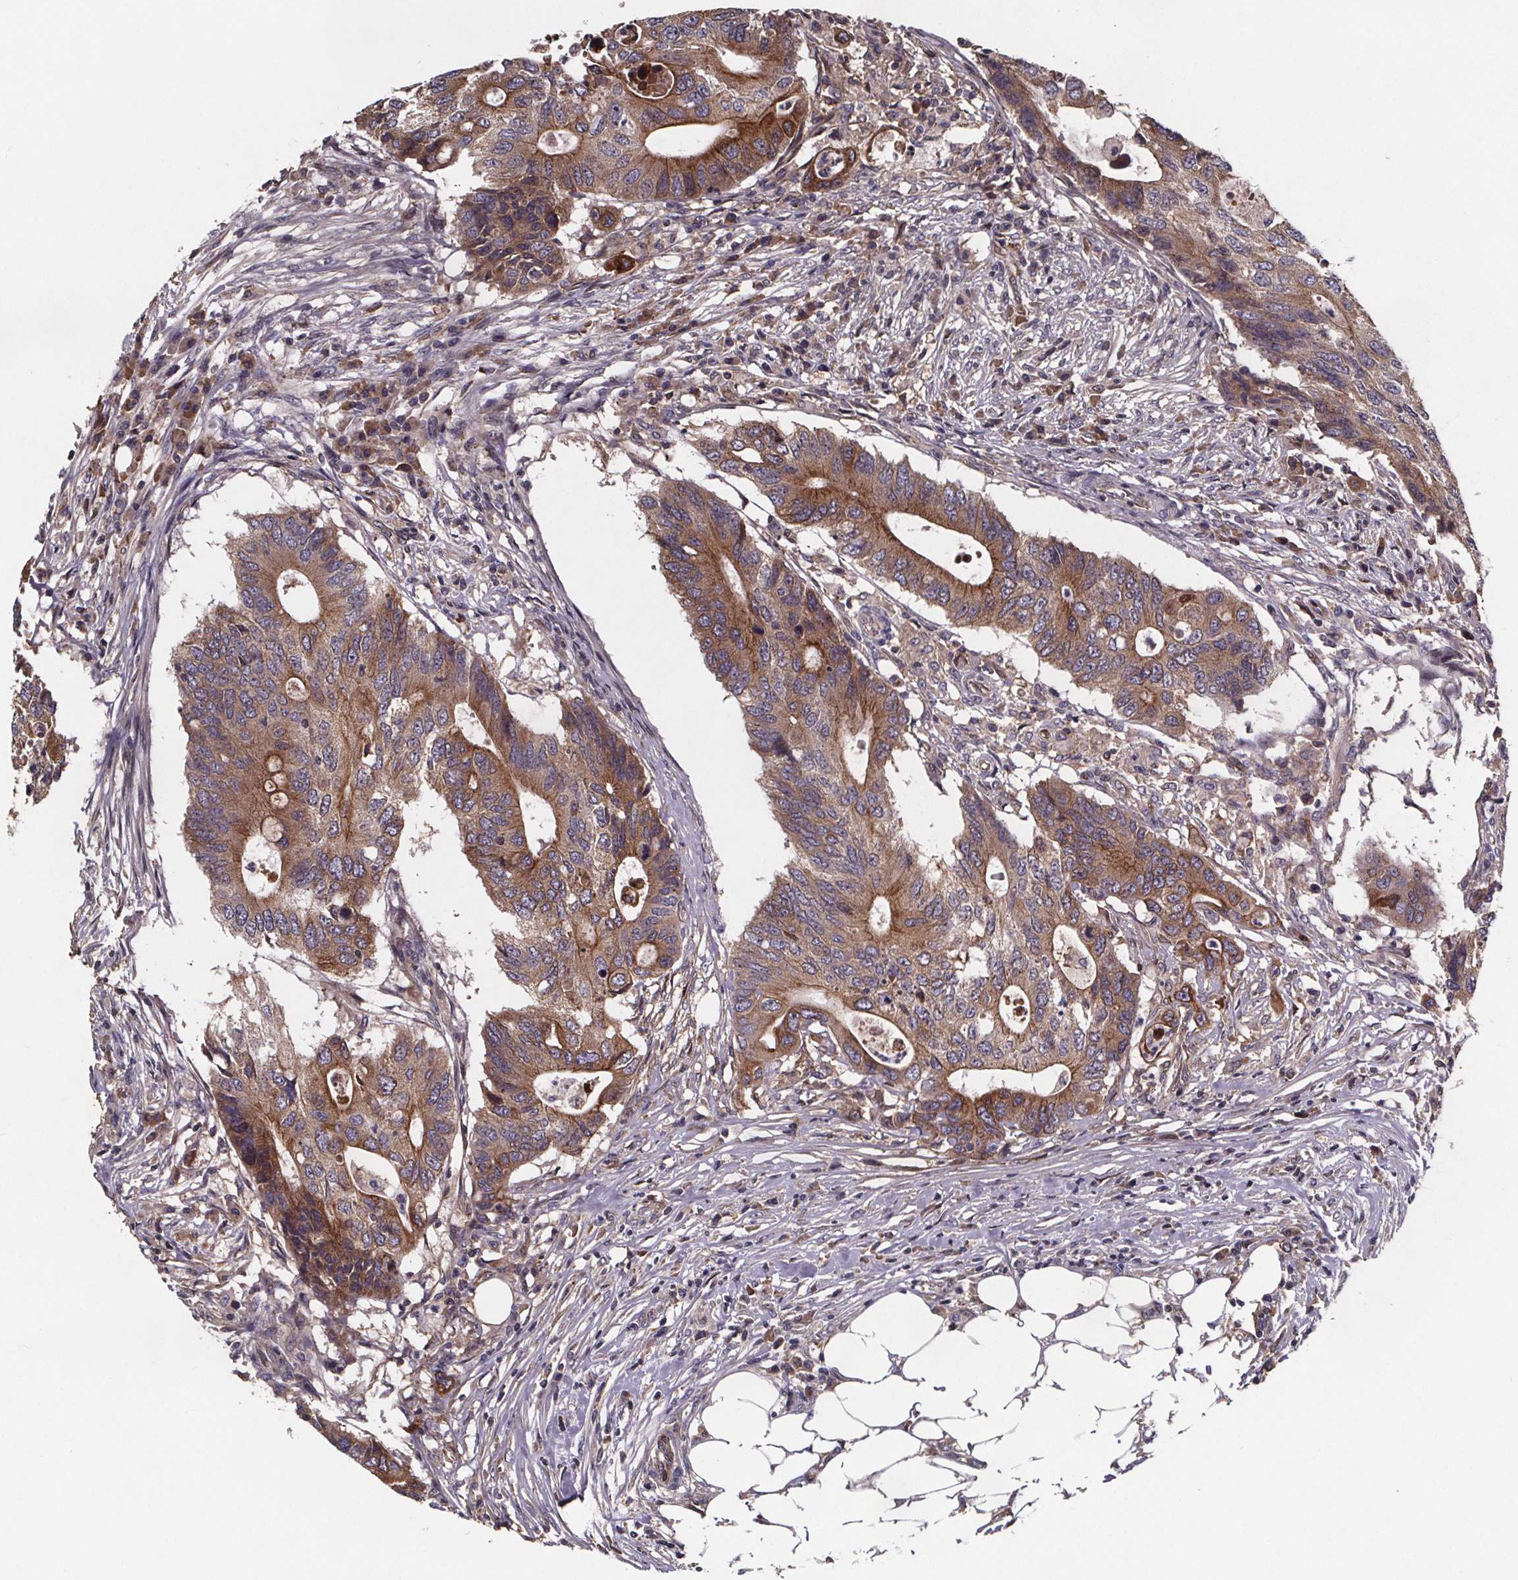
{"staining": {"intensity": "moderate", "quantity": ">75%", "location": "cytoplasmic/membranous"}, "tissue": "colorectal cancer", "cell_type": "Tumor cells", "image_type": "cancer", "snomed": [{"axis": "morphology", "description": "Adenocarcinoma, NOS"}, {"axis": "topography", "description": "Colon"}], "caption": "Immunohistochemistry of colorectal cancer reveals medium levels of moderate cytoplasmic/membranous positivity in about >75% of tumor cells. (DAB IHC, brown staining for protein, blue staining for nuclei).", "gene": "FASTKD3", "patient": {"sex": "male", "age": 71}}